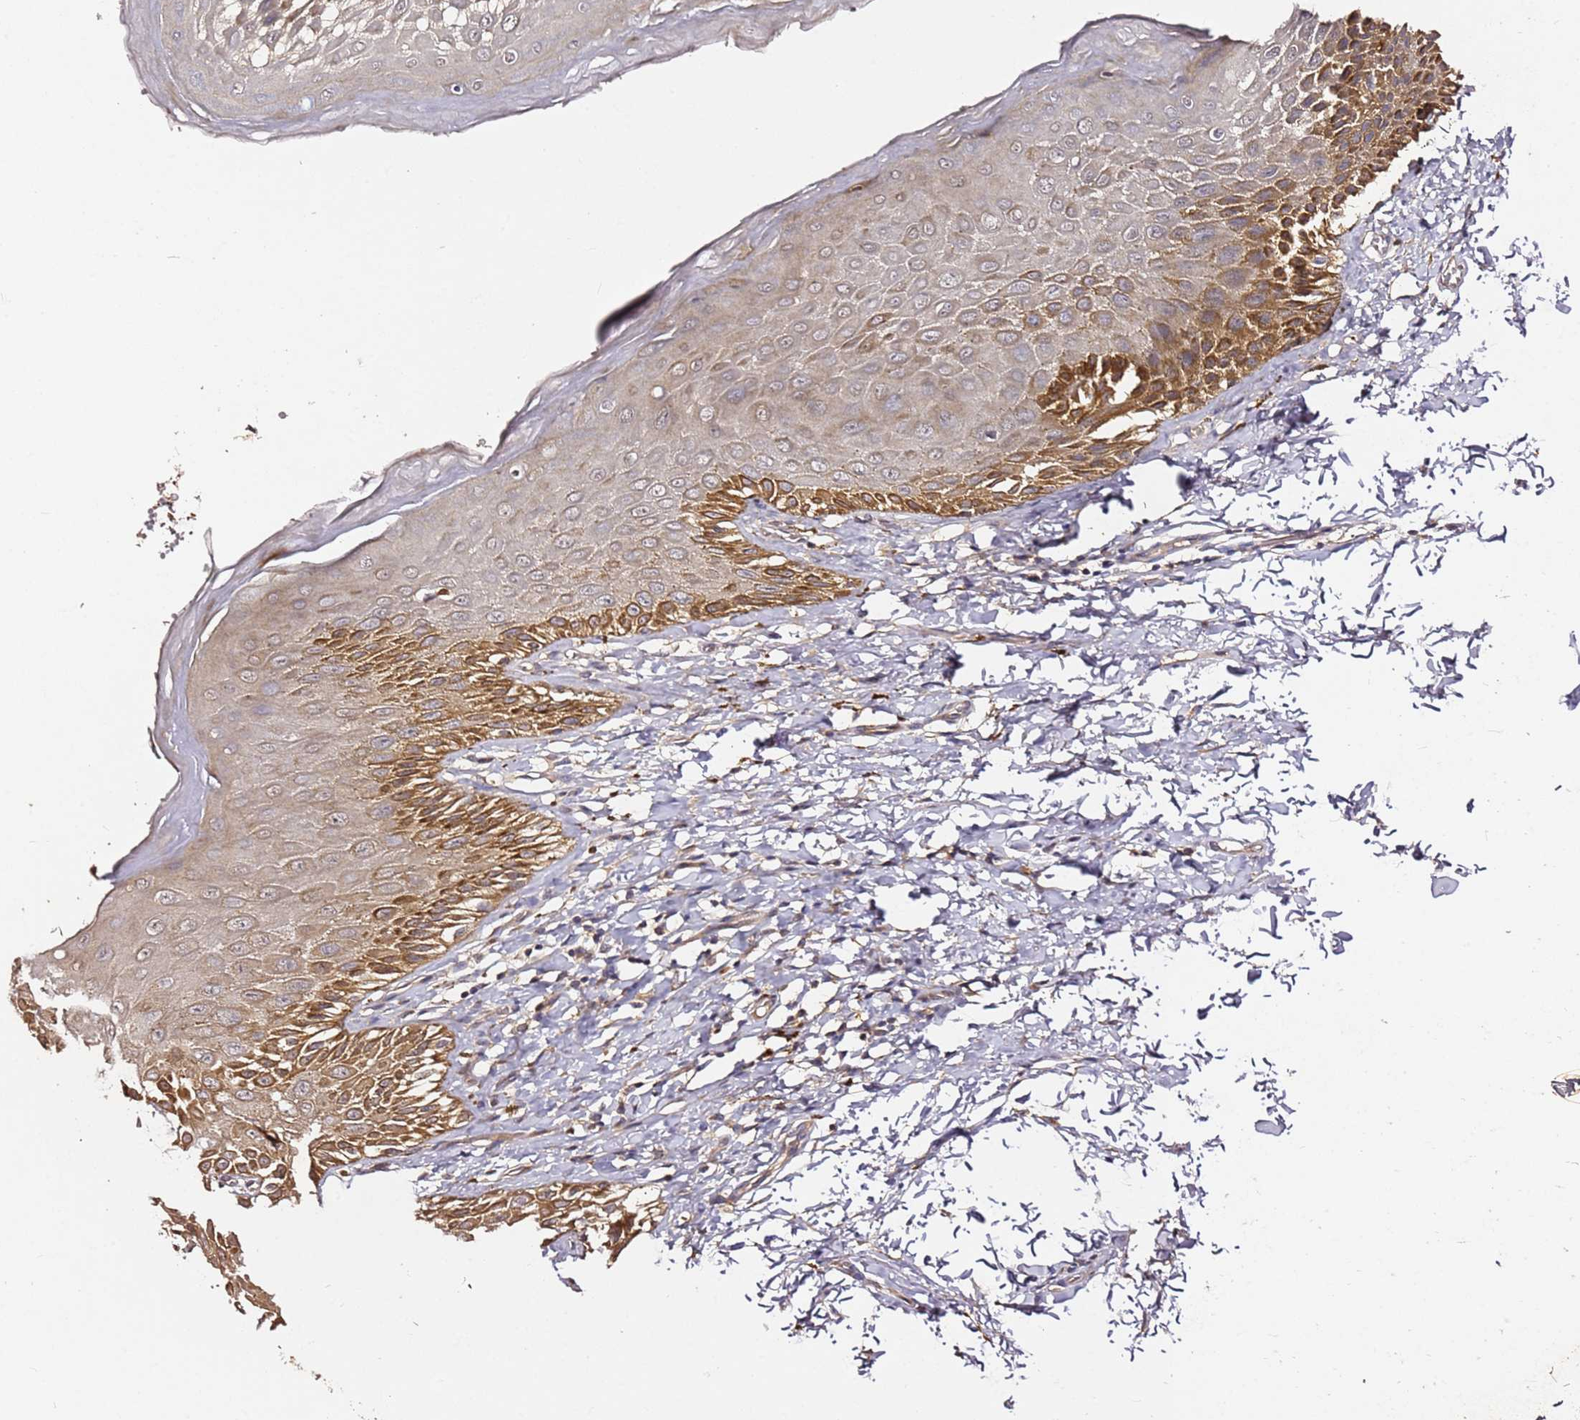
{"staining": {"intensity": "moderate", "quantity": "25%-75%", "location": "cytoplasmic/membranous"}, "tissue": "skin", "cell_type": "Epidermal cells", "image_type": "normal", "snomed": [{"axis": "morphology", "description": "Normal tissue, NOS"}, {"axis": "topography", "description": "Anal"}], "caption": "Brown immunohistochemical staining in unremarkable human skin shows moderate cytoplasmic/membranous staining in approximately 25%-75% of epidermal cells.", "gene": "C6orf136", "patient": {"sex": "male", "age": 44}}